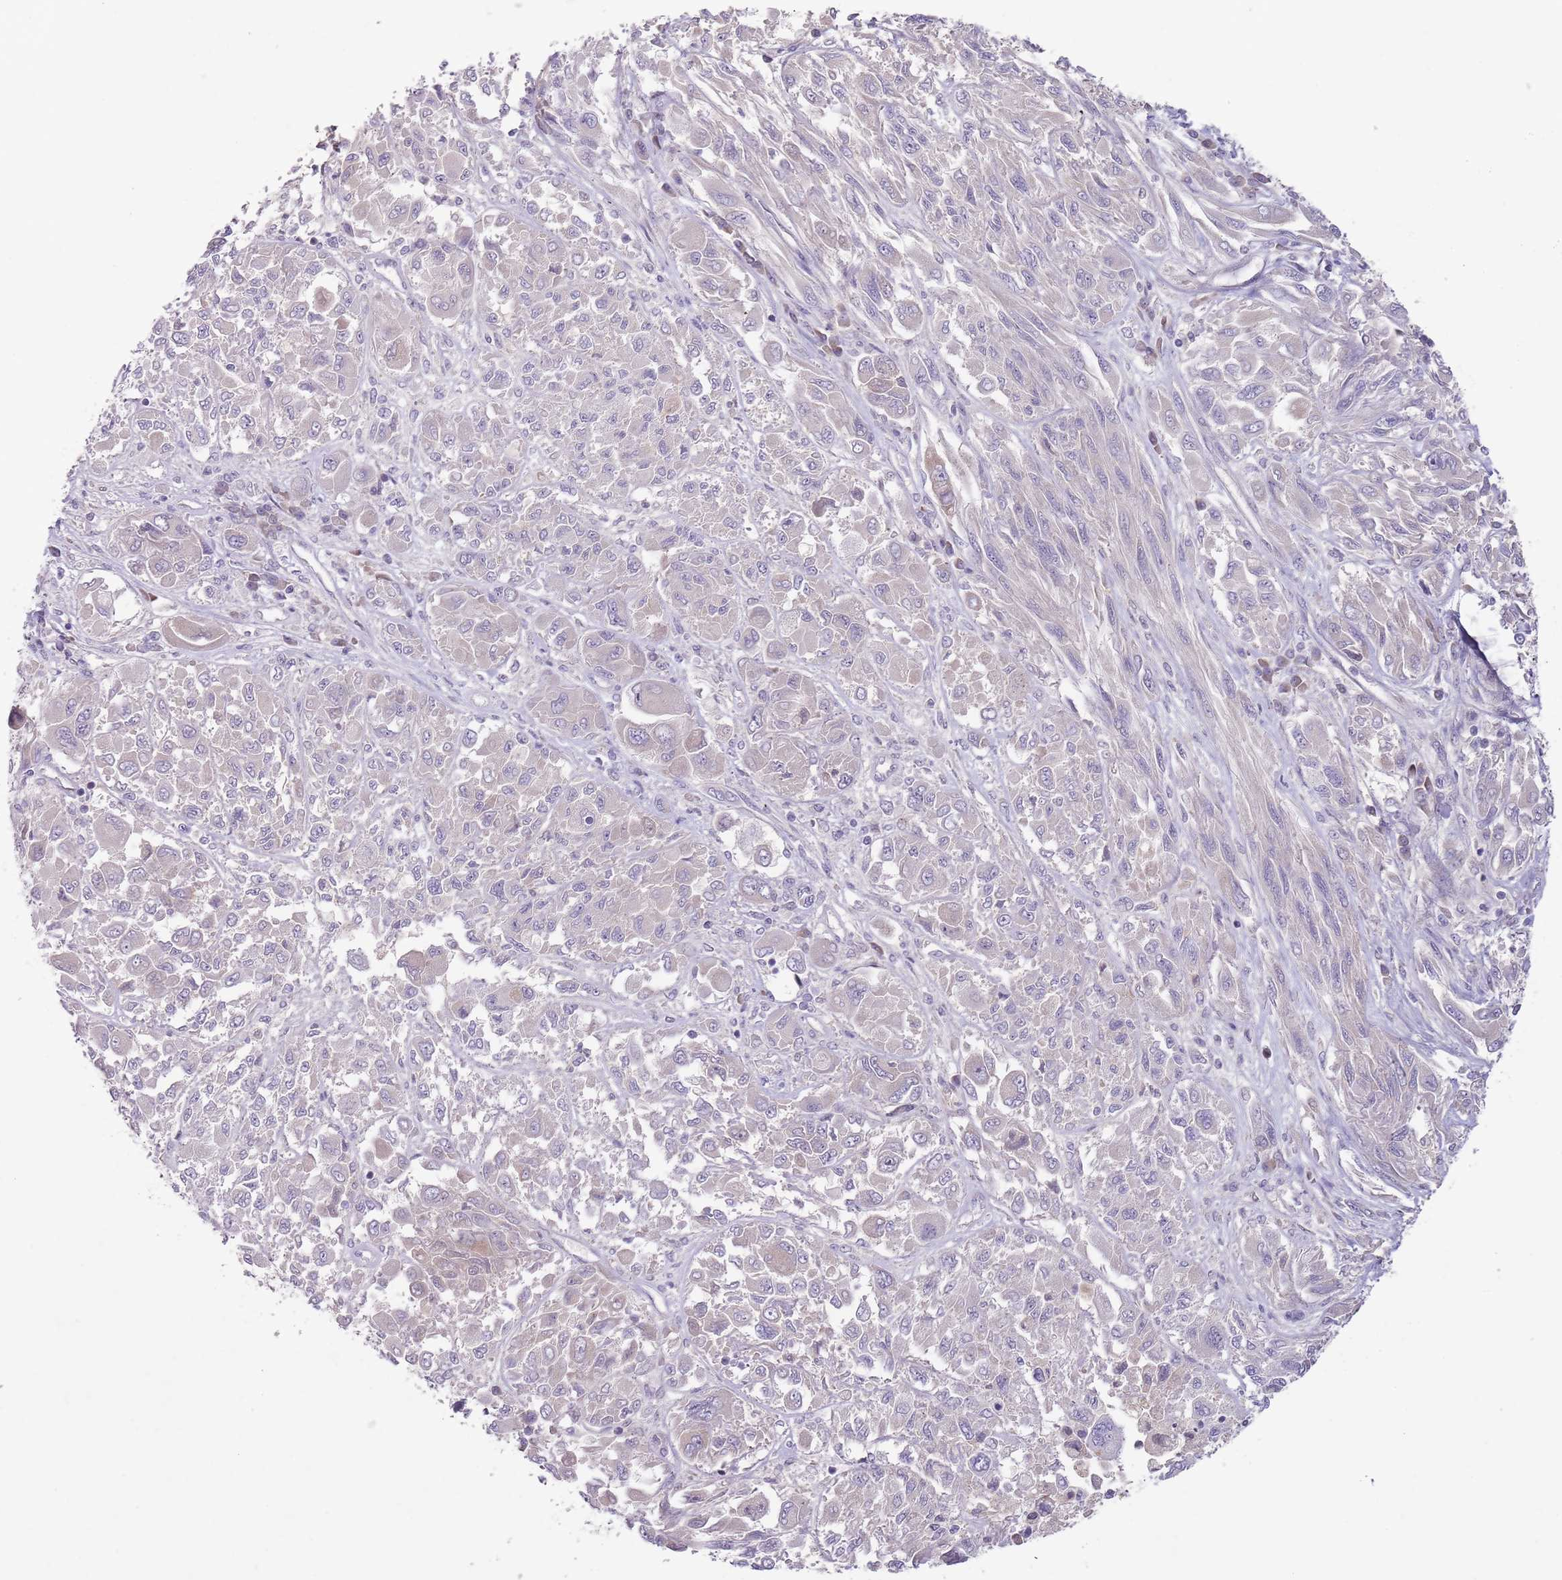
{"staining": {"intensity": "negative", "quantity": "none", "location": "none"}, "tissue": "melanoma", "cell_type": "Tumor cells", "image_type": "cancer", "snomed": [{"axis": "morphology", "description": "Malignant melanoma, NOS"}, {"axis": "topography", "description": "Skin"}], "caption": "IHC histopathology image of malignant melanoma stained for a protein (brown), which displays no expression in tumor cells.", "gene": "PRAC1", "patient": {"sex": "female", "age": 91}}